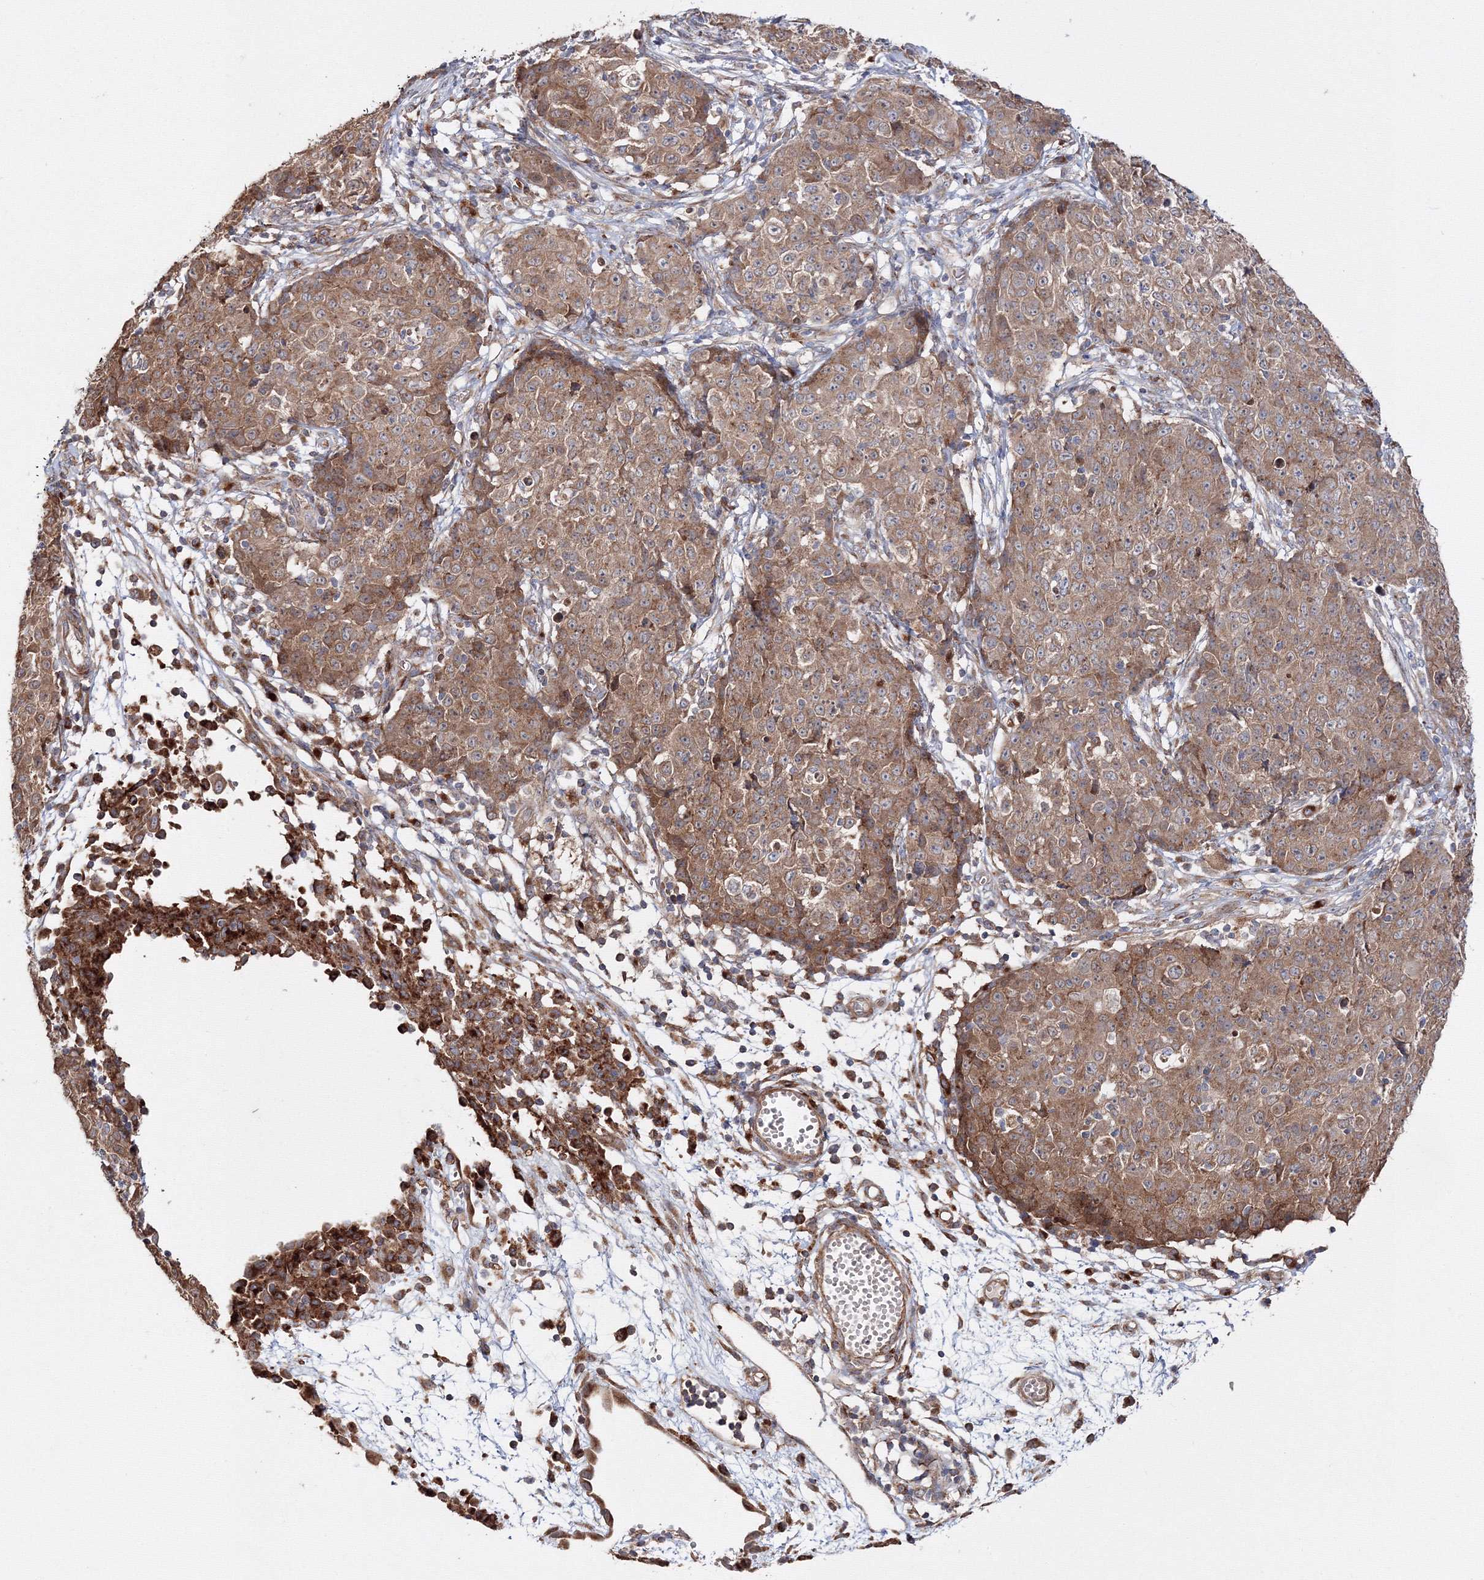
{"staining": {"intensity": "moderate", "quantity": ">75%", "location": "cytoplasmic/membranous"}, "tissue": "ovarian cancer", "cell_type": "Tumor cells", "image_type": "cancer", "snomed": [{"axis": "morphology", "description": "Carcinoma, endometroid"}, {"axis": "topography", "description": "Ovary"}], "caption": "IHC staining of endometroid carcinoma (ovarian), which shows medium levels of moderate cytoplasmic/membranous expression in about >75% of tumor cells indicating moderate cytoplasmic/membranous protein staining. The staining was performed using DAB (3,3'-diaminobenzidine) (brown) for protein detection and nuclei were counterstained in hematoxylin (blue).", "gene": "DDO", "patient": {"sex": "female", "age": 42}}